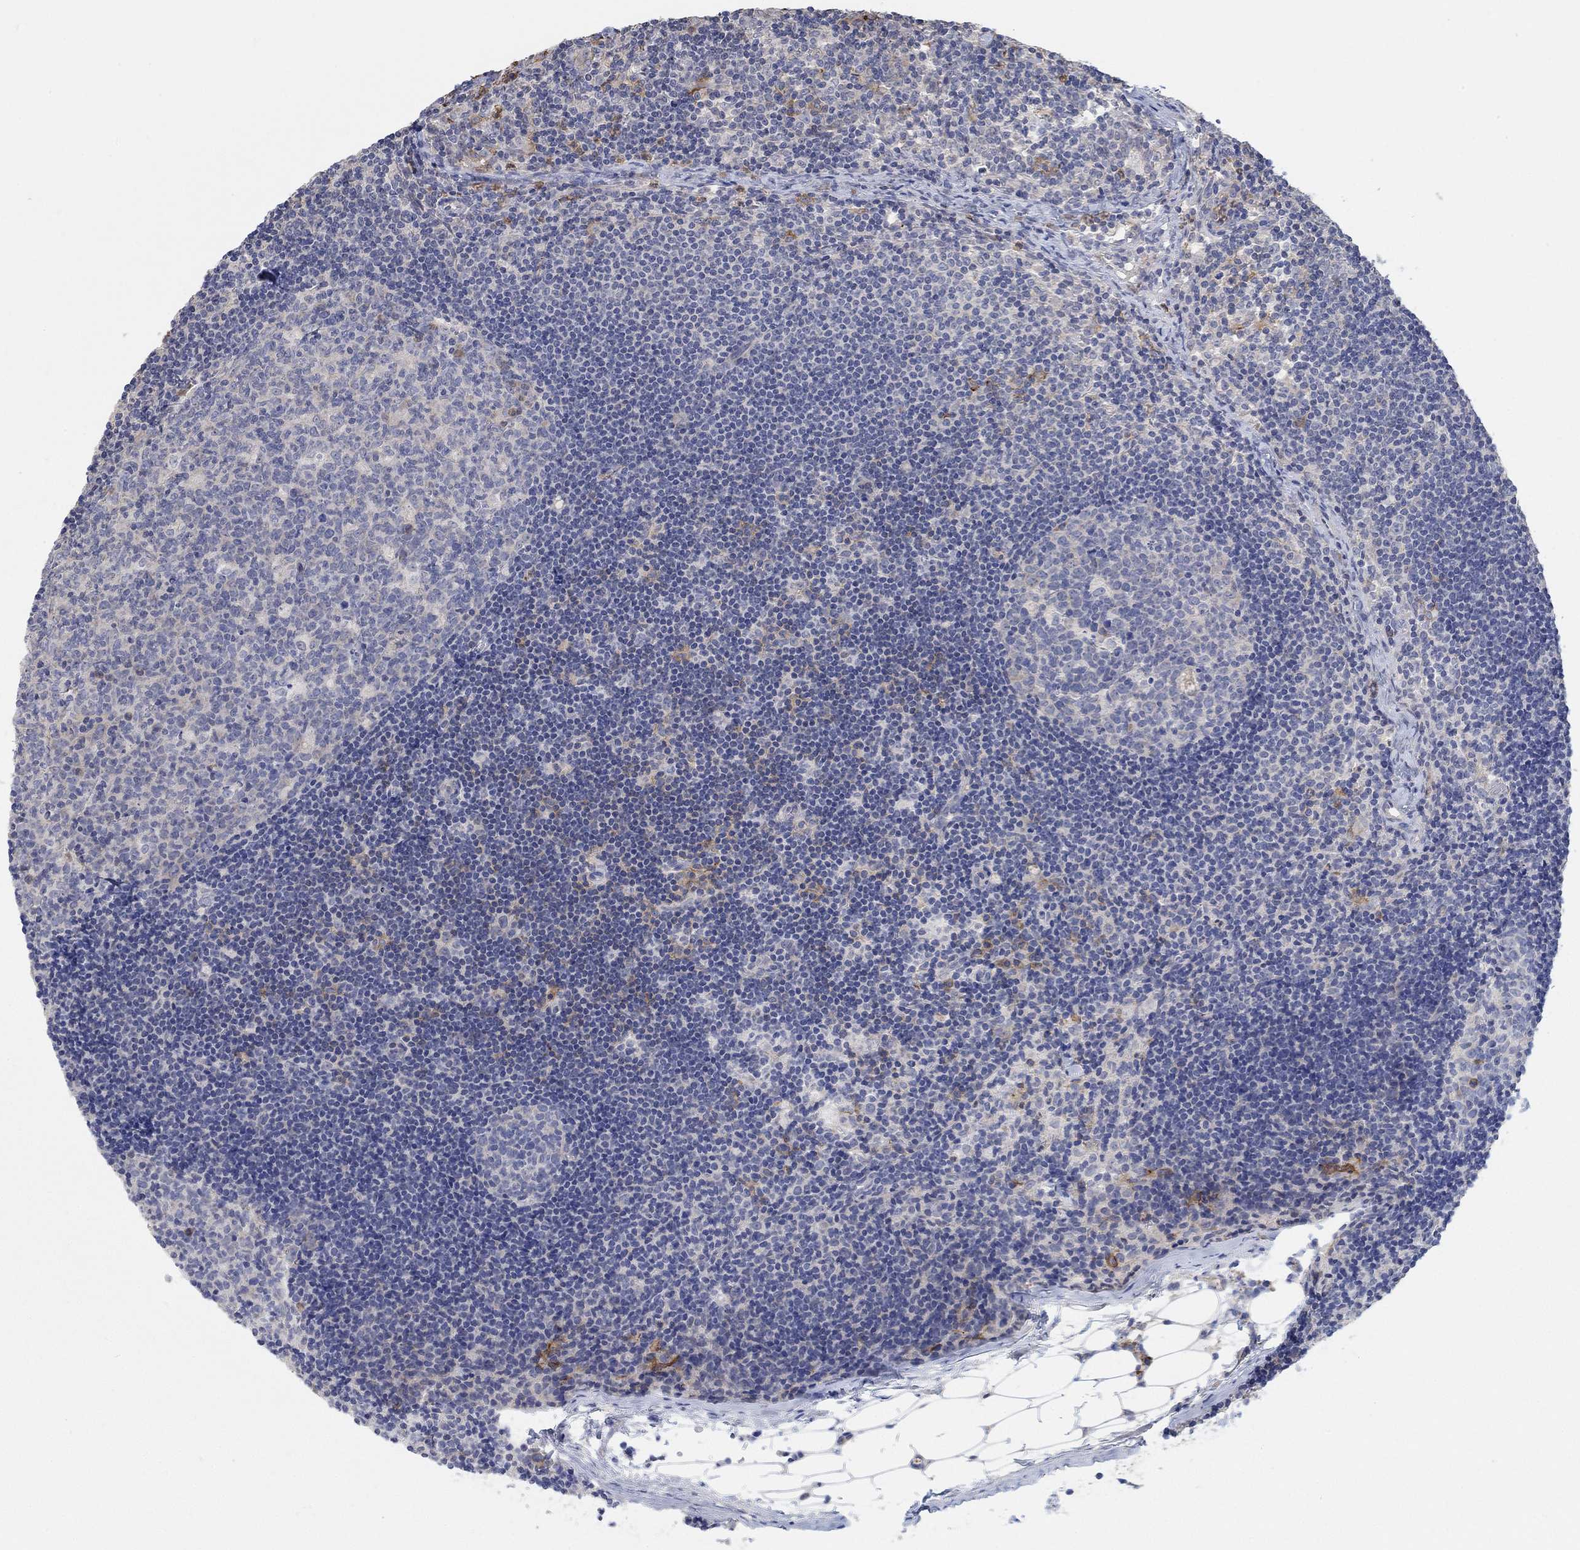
{"staining": {"intensity": "weak", "quantity": "<25%", "location": "cytoplasmic/membranous"}, "tissue": "lymph node", "cell_type": "Germinal center cells", "image_type": "normal", "snomed": [{"axis": "morphology", "description": "Normal tissue, NOS"}, {"axis": "topography", "description": "Lymph node"}], "caption": "High power microscopy histopathology image of an IHC histopathology image of normal lymph node, revealing no significant staining in germinal center cells.", "gene": "SYT16", "patient": {"sex": "female", "age": 34}}